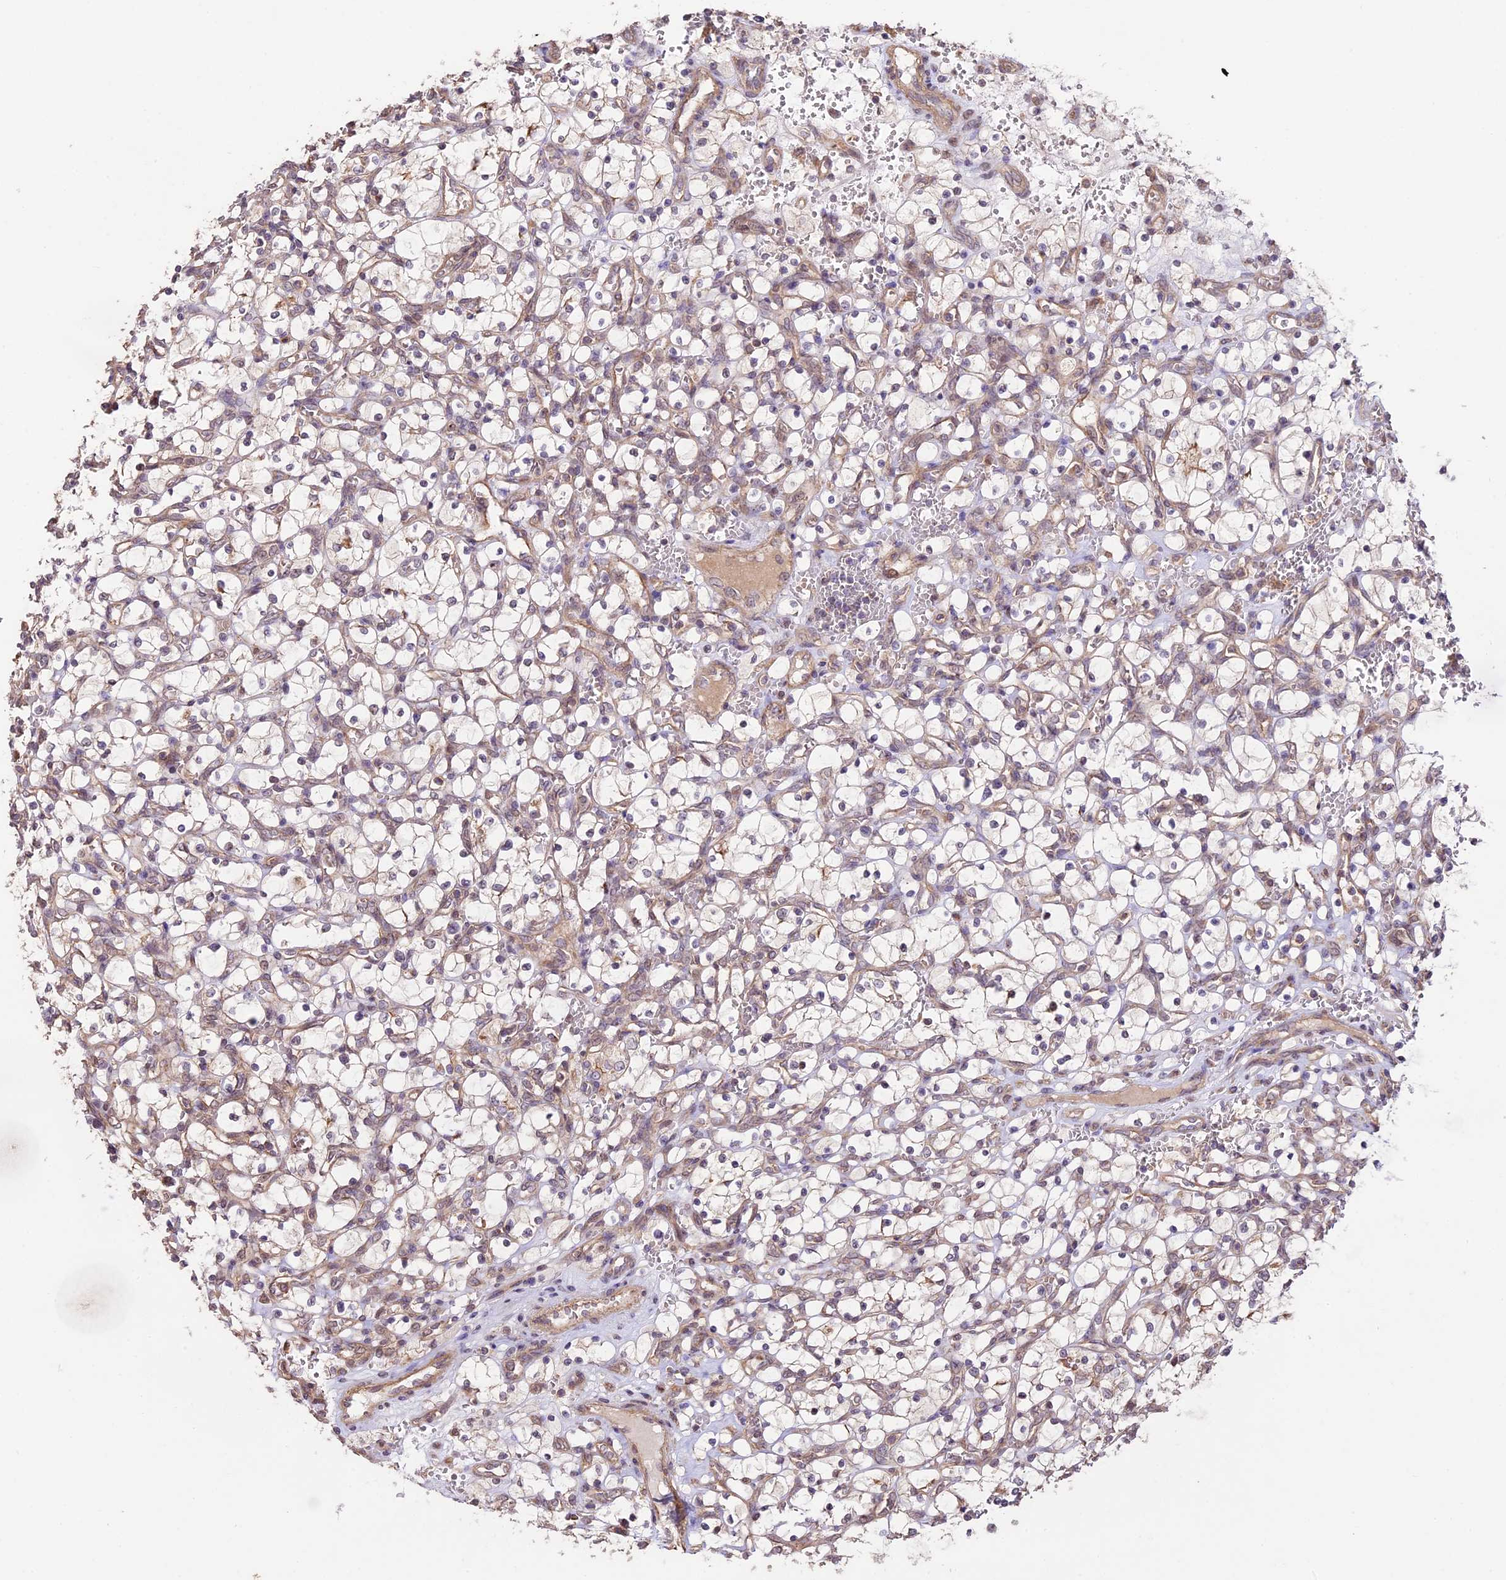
{"staining": {"intensity": "negative", "quantity": "none", "location": "none"}, "tissue": "renal cancer", "cell_type": "Tumor cells", "image_type": "cancer", "snomed": [{"axis": "morphology", "description": "Adenocarcinoma, NOS"}, {"axis": "topography", "description": "Kidney"}], "caption": "Immunohistochemistry (IHC) photomicrograph of neoplastic tissue: human renal adenocarcinoma stained with DAB shows no significant protein staining in tumor cells.", "gene": "BCAS4", "patient": {"sex": "female", "age": 69}}